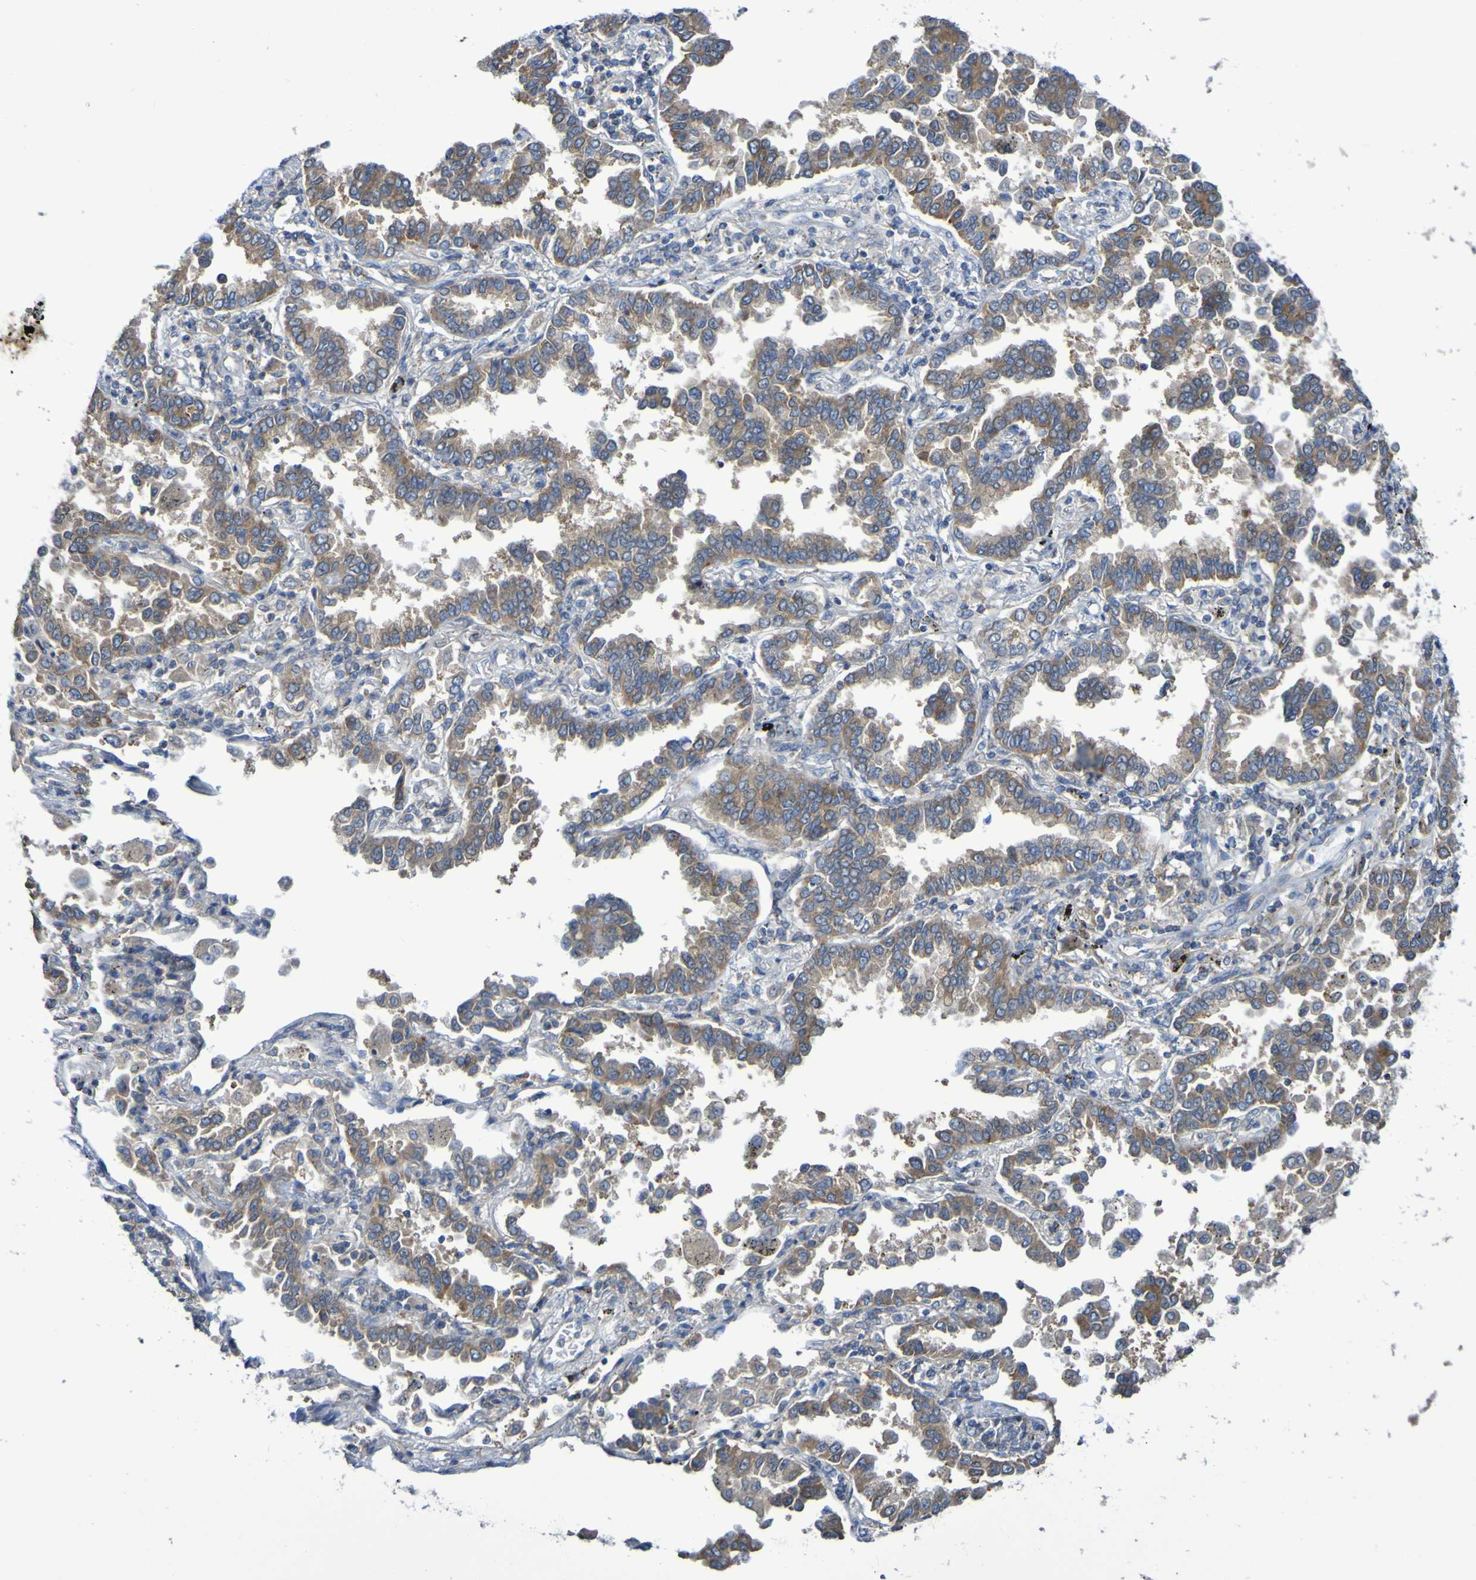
{"staining": {"intensity": "moderate", "quantity": ">75%", "location": "cytoplasmic/membranous"}, "tissue": "lung cancer", "cell_type": "Tumor cells", "image_type": "cancer", "snomed": [{"axis": "morphology", "description": "Normal tissue, NOS"}, {"axis": "morphology", "description": "Adenocarcinoma, NOS"}, {"axis": "topography", "description": "Lung"}], "caption": "This photomicrograph displays adenocarcinoma (lung) stained with immunohistochemistry (IHC) to label a protein in brown. The cytoplasmic/membranous of tumor cells show moderate positivity for the protein. Nuclei are counter-stained blue.", "gene": "LMBRD2", "patient": {"sex": "male", "age": 59}}